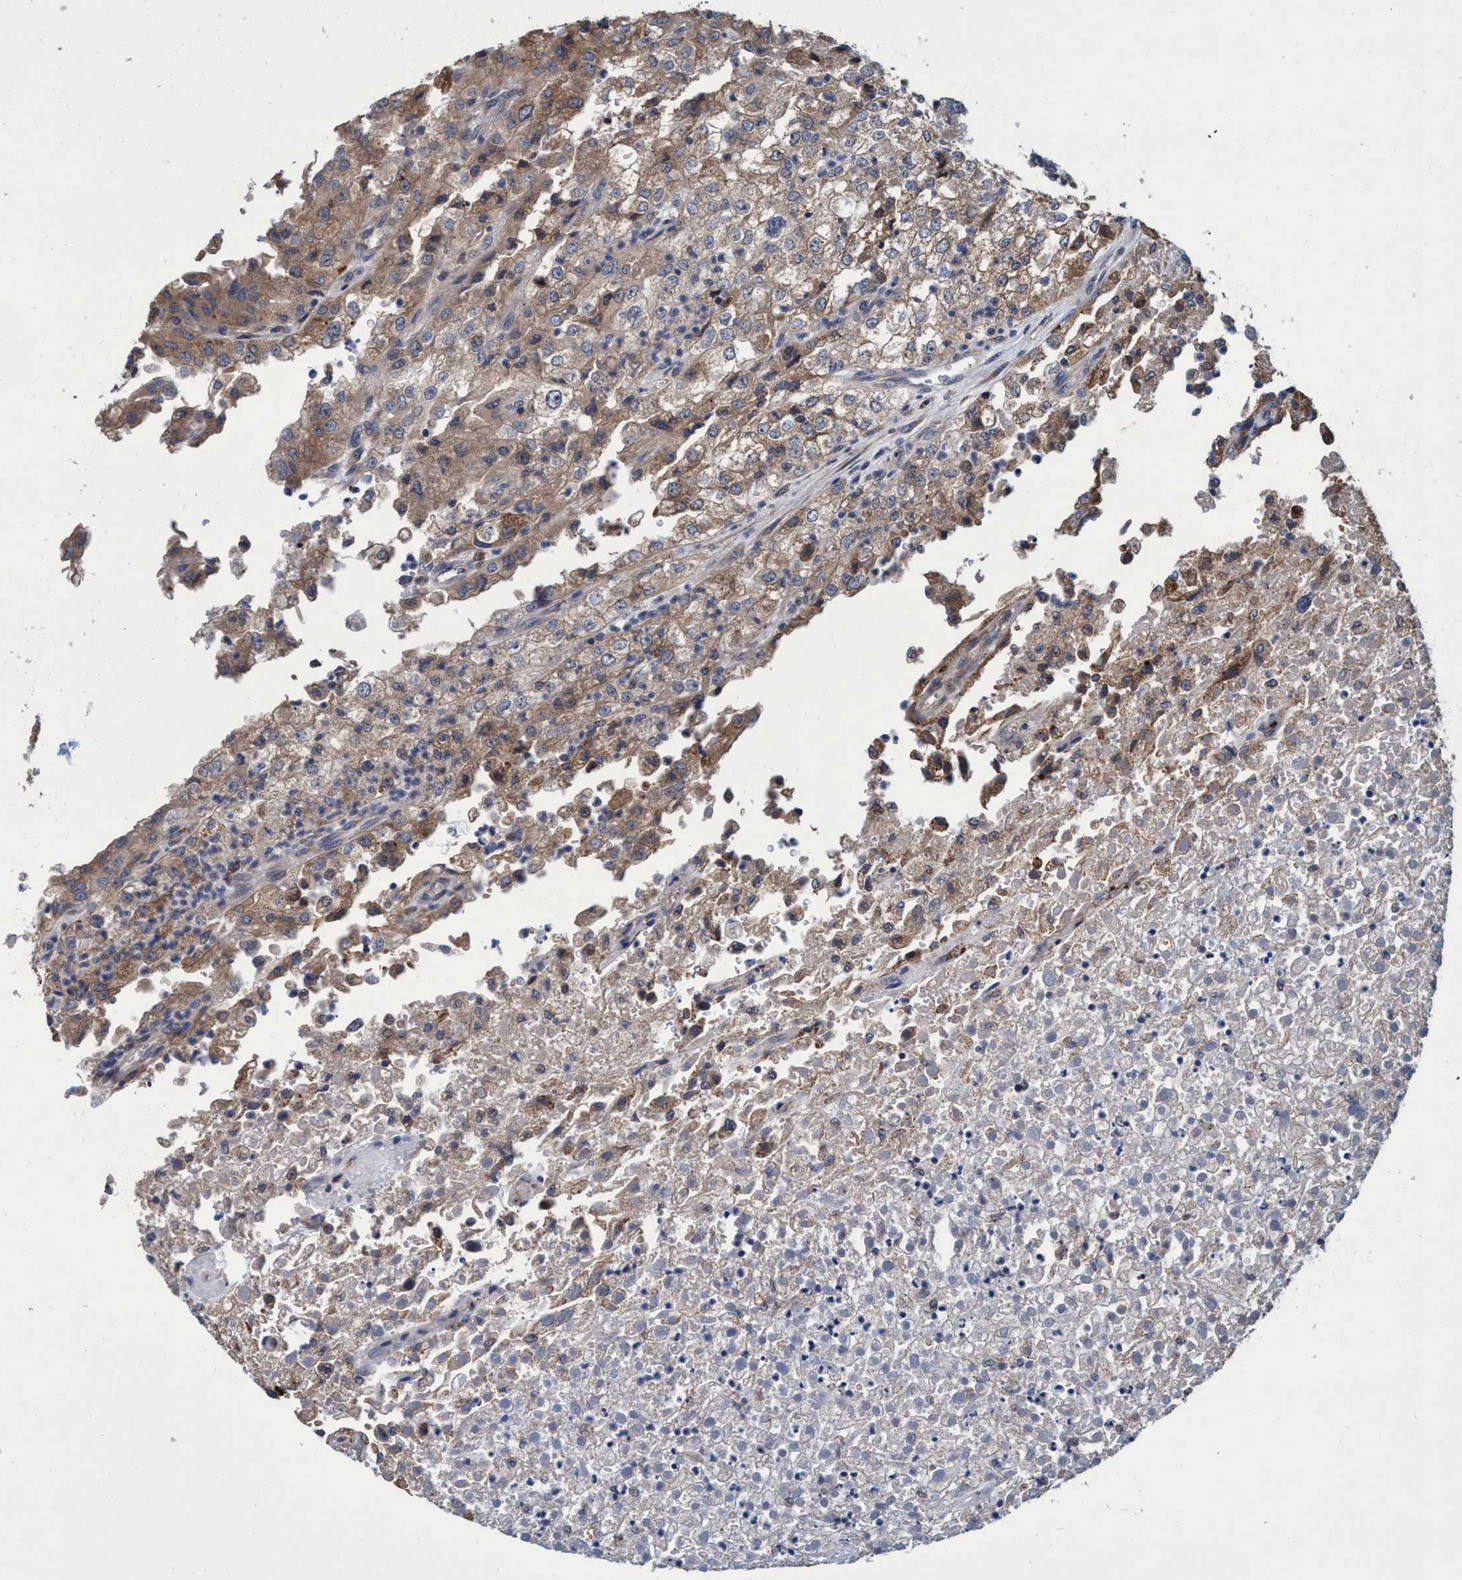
{"staining": {"intensity": "weak", "quantity": "25%-75%", "location": "cytoplasmic/membranous"}, "tissue": "renal cancer", "cell_type": "Tumor cells", "image_type": "cancer", "snomed": [{"axis": "morphology", "description": "Adenocarcinoma, NOS"}, {"axis": "topography", "description": "Kidney"}], "caption": "Adenocarcinoma (renal) tissue shows weak cytoplasmic/membranous expression in about 25%-75% of tumor cells, visualized by immunohistochemistry.", "gene": "CALCOCO2", "patient": {"sex": "female", "age": 54}}